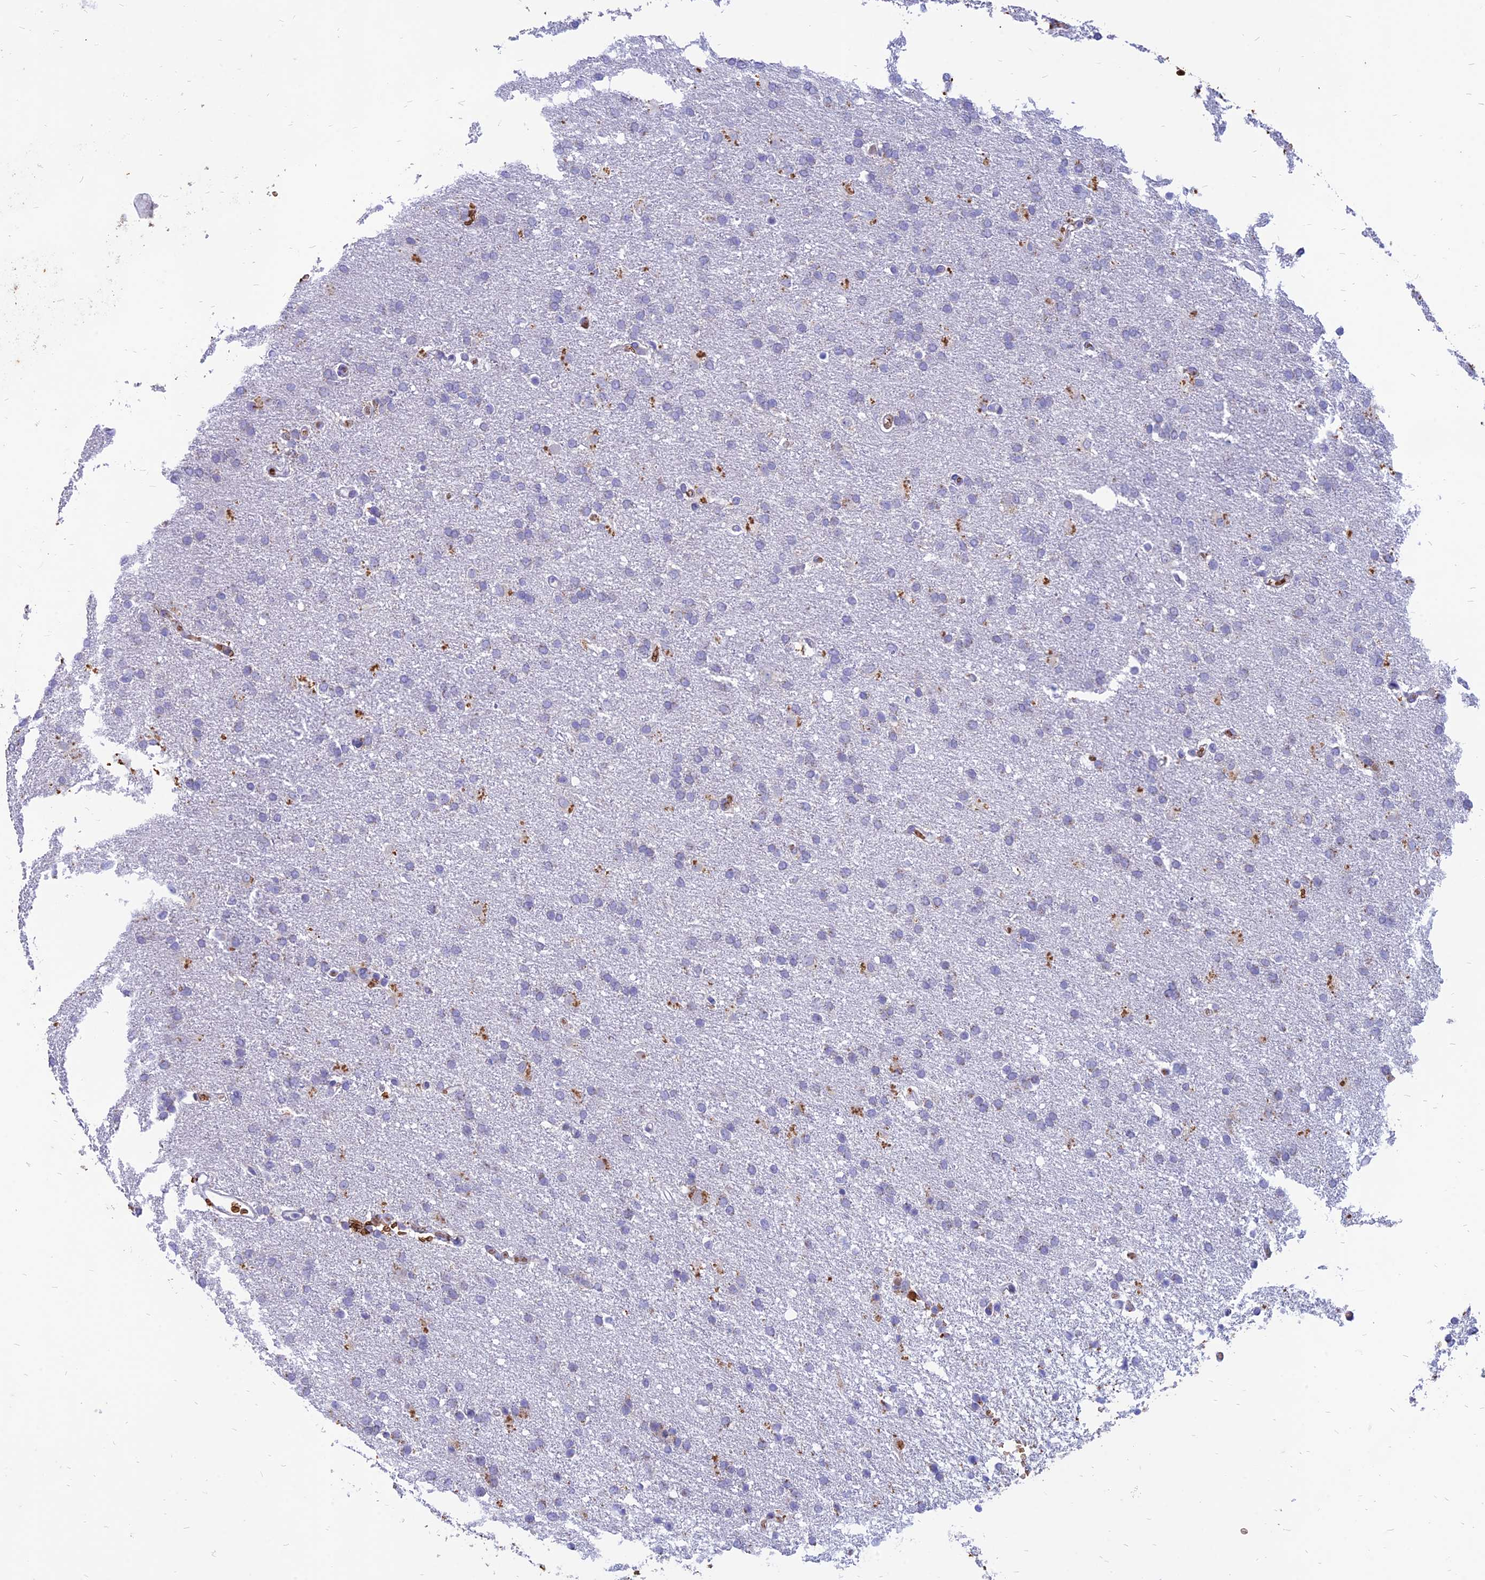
{"staining": {"intensity": "negative", "quantity": "none", "location": "none"}, "tissue": "glioma", "cell_type": "Tumor cells", "image_type": "cancer", "snomed": [{"axis": "morphology", "description": "Glioma, malignant, High grade"}, {"axis": "topography", "description": "Brain"}], "caption": "IHC micrograph of glioma stained for a protein (brown), which exhibits no positivity in tumor cells.", "gene": "HHAT", "patient": {"sex": "male", "age": 72}}